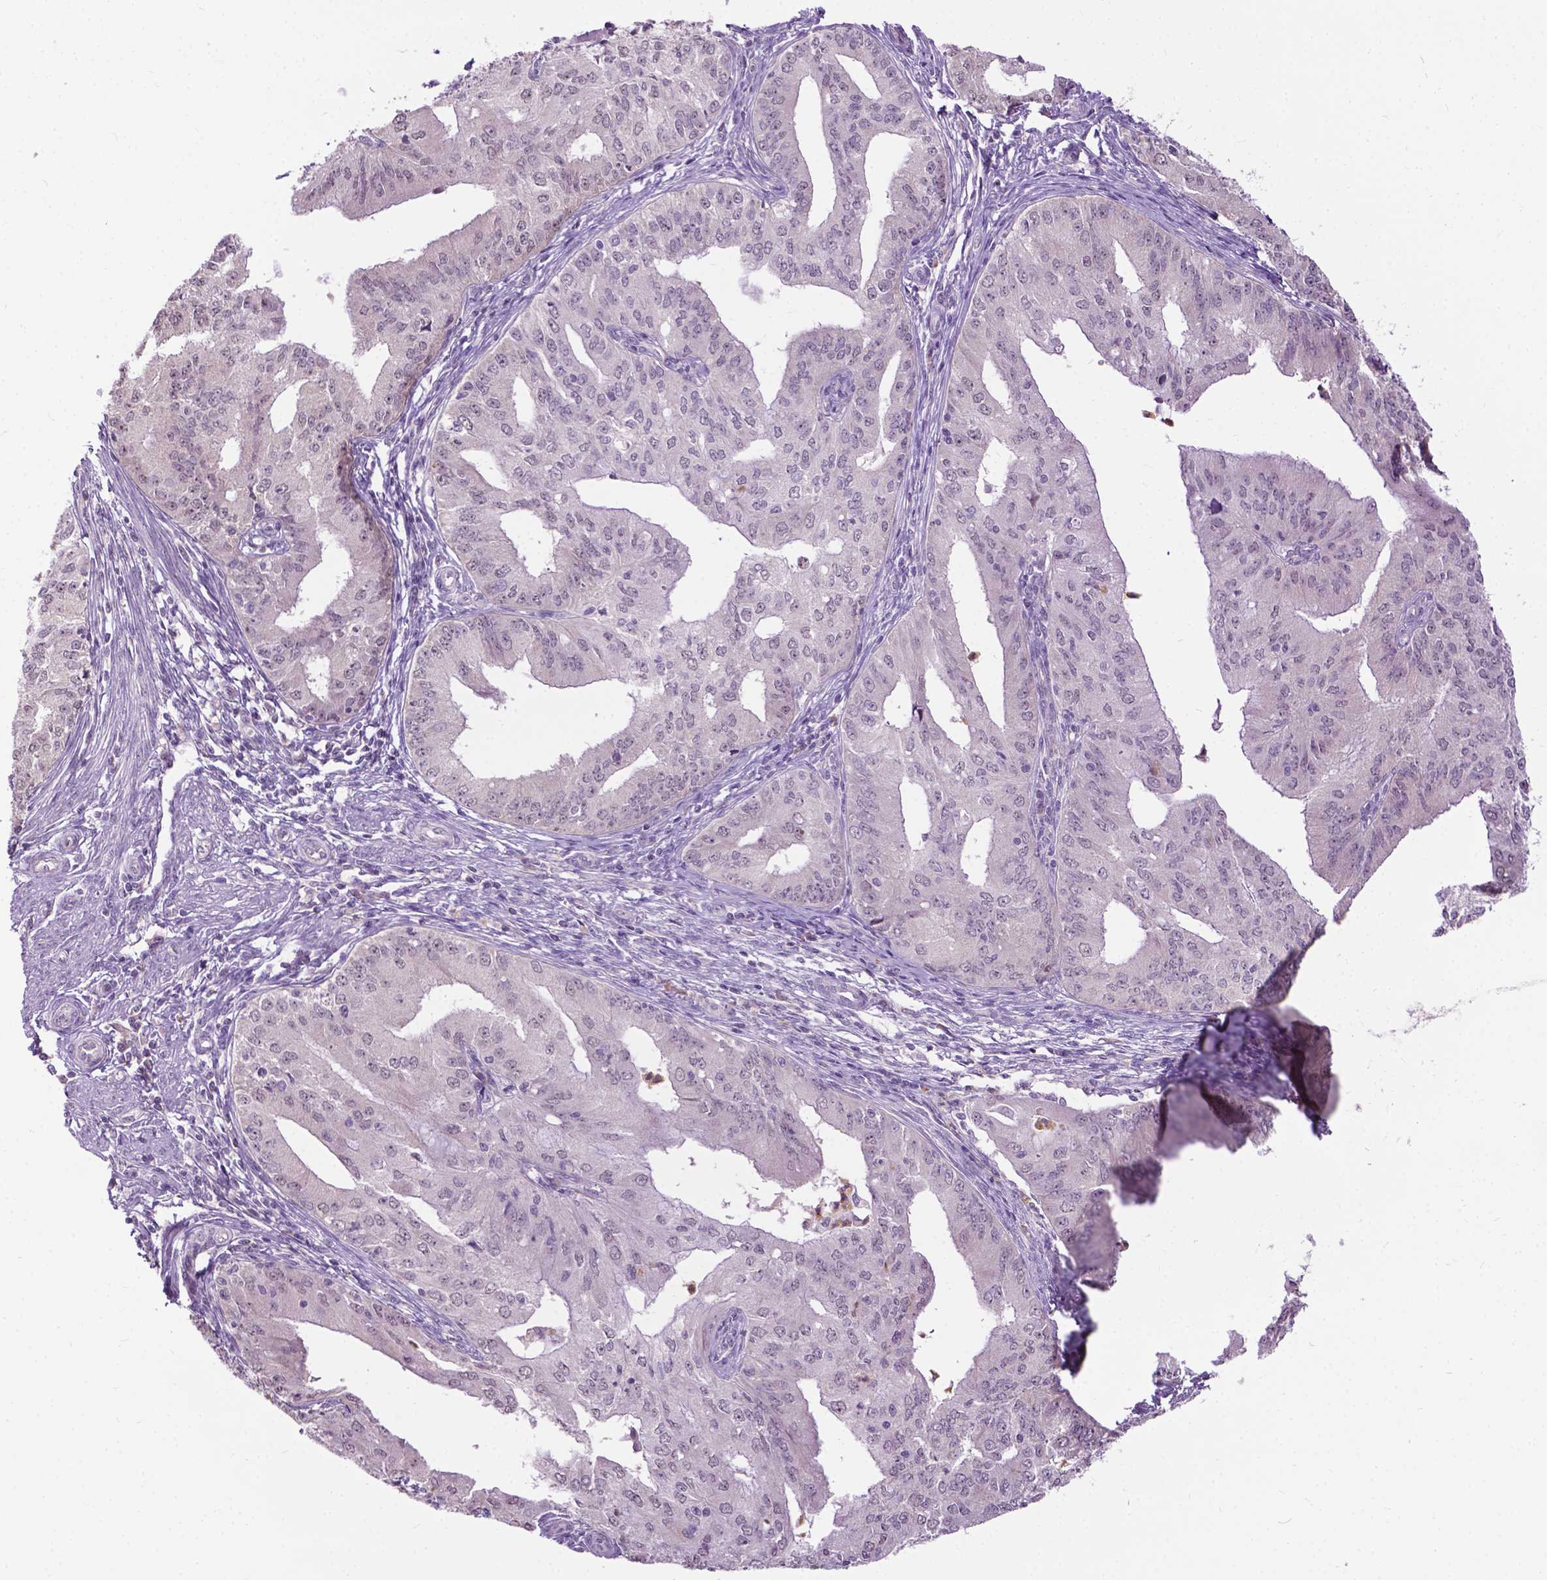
{"staining": {"intensity": "negative", "quantity": "none", "location": "none"}, "tissue": "endometrial cancer", "cell_type": "Tumor cells", "image_type": "cancer", "snomed": [{"axis": "morphology", "description": "Adenocarcinoma, NOS"}, {"axis": "topography", "description": "Endometrium"}], "caption": "IHC micrograph of endometrial cancer stained for a protein (brown), which shows no staining in tumor cells. Brightfield microscopy of immunohistochemistry stained with DAB (brown) and hematoxylin (blue), captured at high magnification.", "gene": "TTC9B", "patient": {"sex": "female", "age": 50}}